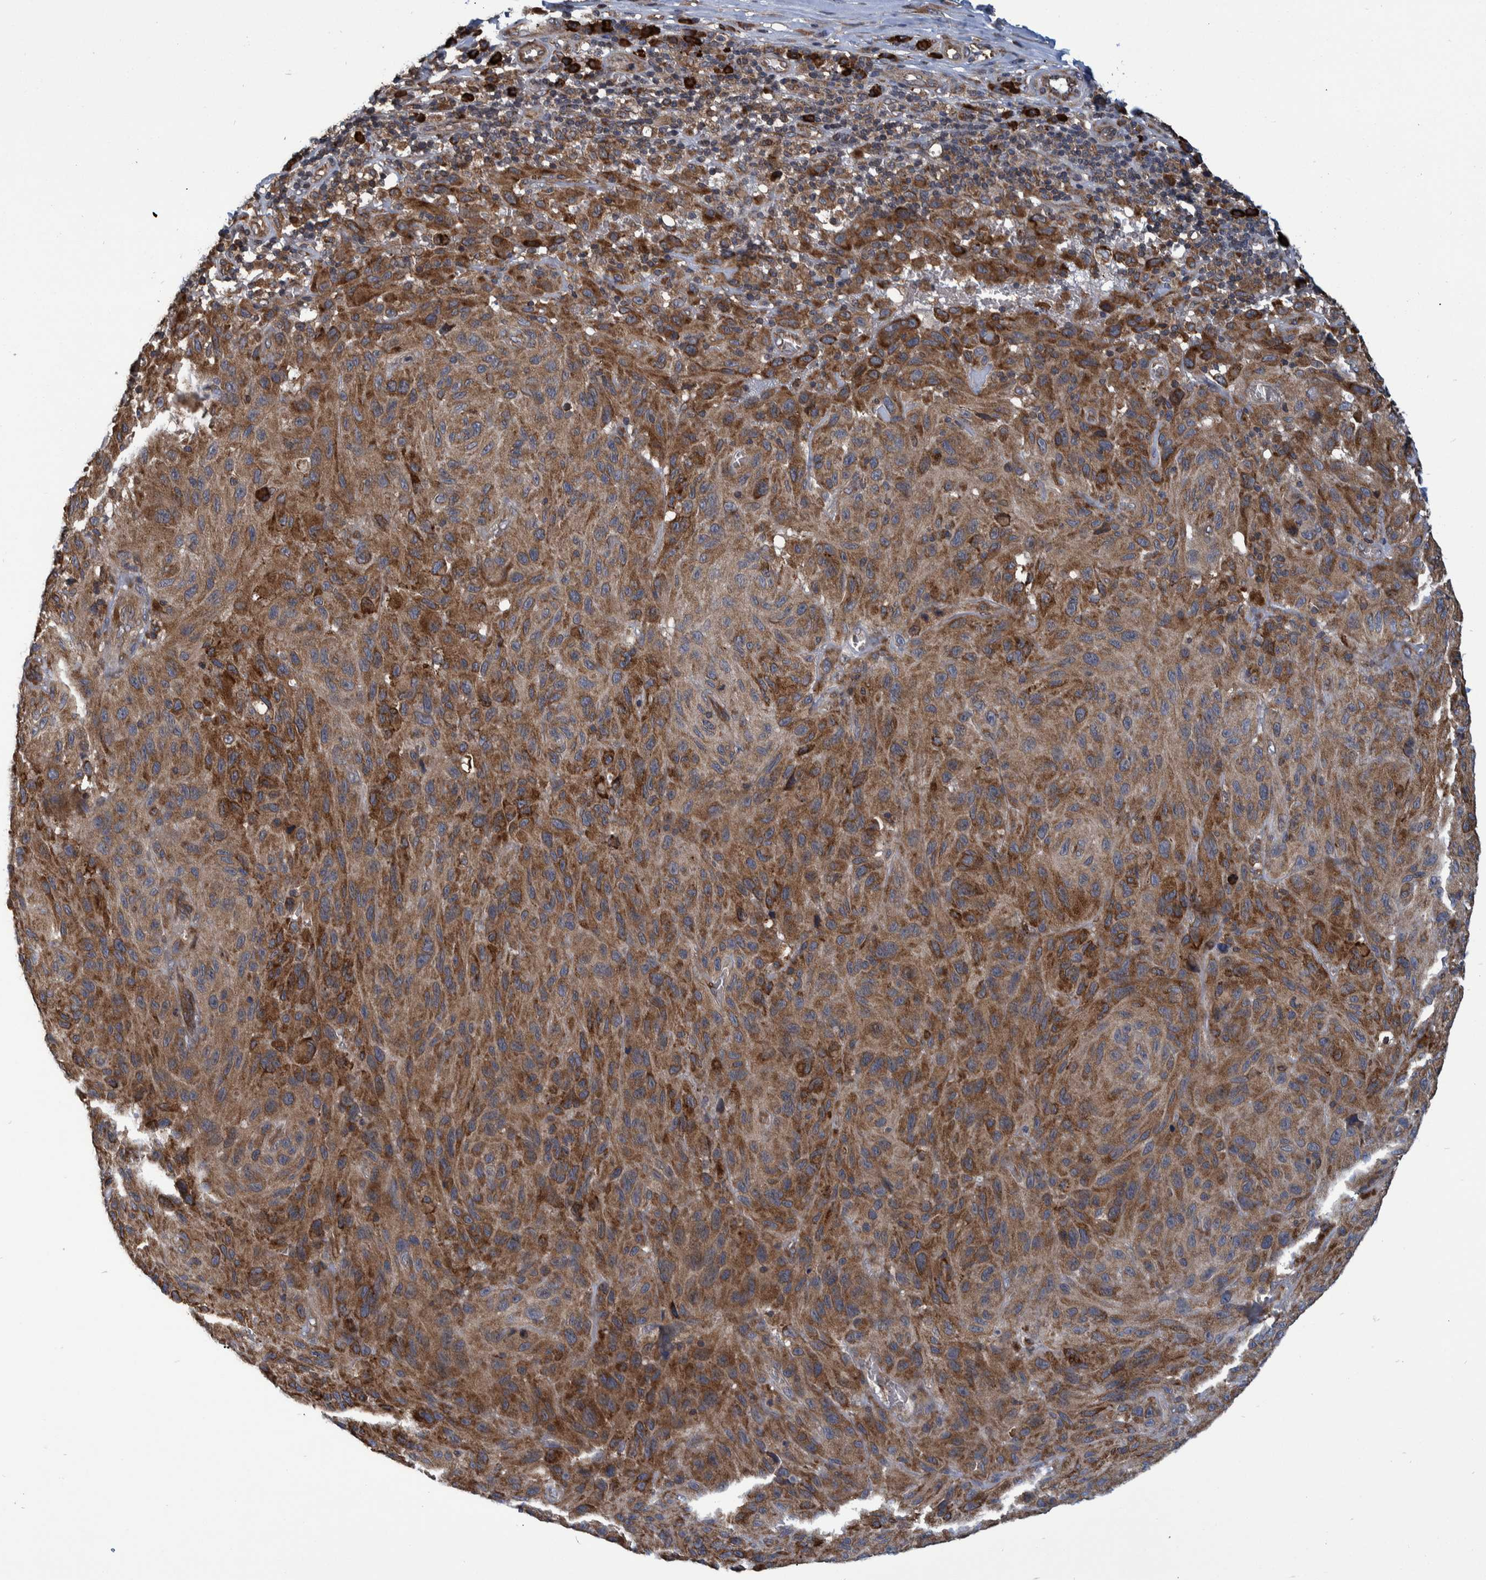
{"staining": {"intensity": "moderate", "quantity": ">75%", "location": "cytoplasmic/membranous"}, "tissue": "melanoma", "cell_type": "Tumor cells", "image_type": "cancer", "snomed": [{"axis": "morphology", "description": "Malignant melanoma, NOS"}, {"axis": "topography", "description": "Skin"}], "caption": "The immunohistochemical stain highlights moderate cytoplasmic/membranous expression in tumor cells of malignant melanoma tissue. (Brightfield microscopy of DAB IHC at high magnification).", "gene": "SPAG5", "patient": {"sex": "male", "age": 66}}